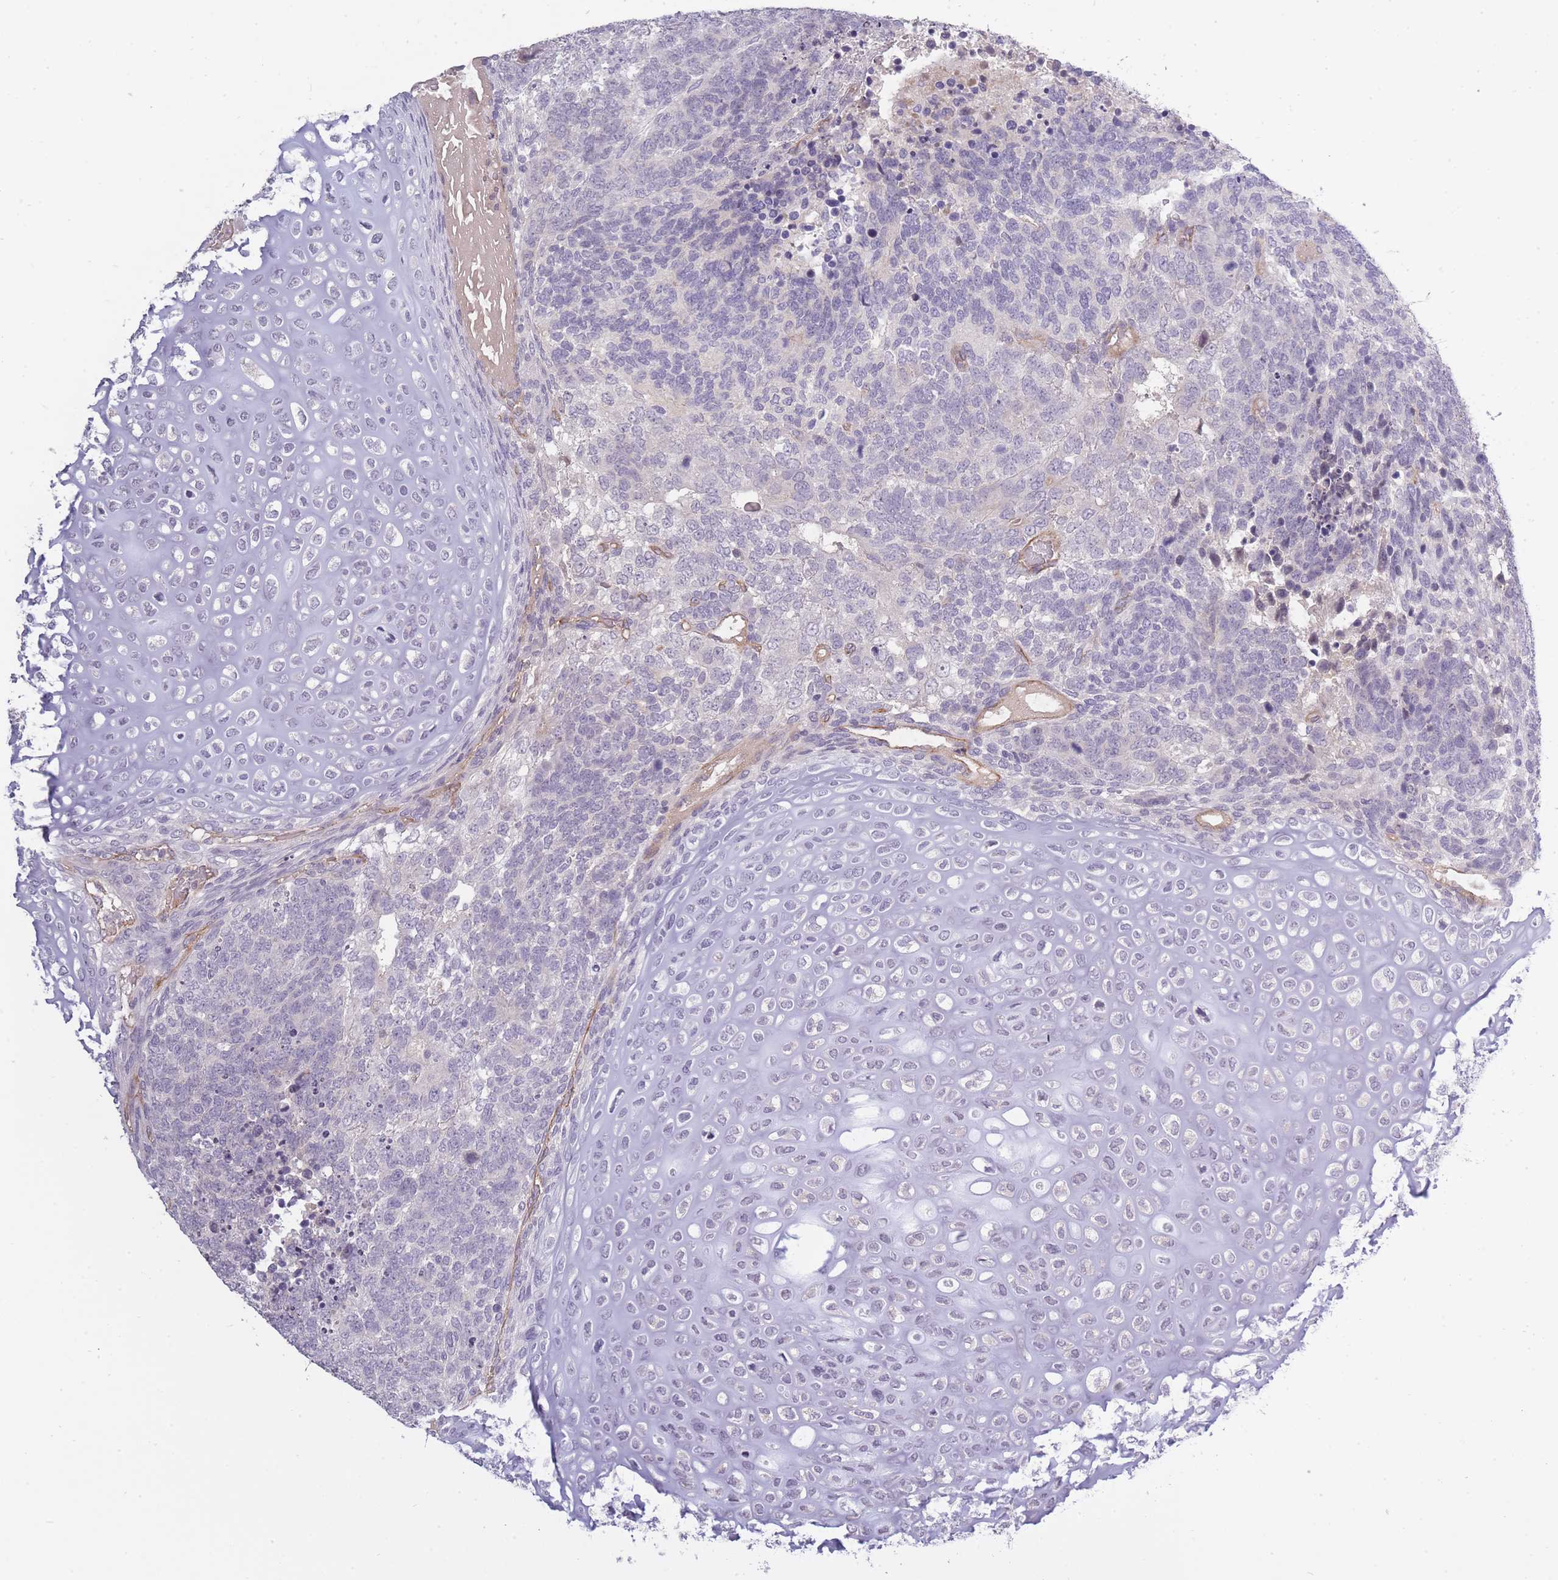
{"staining": {"intensity": "negative", "quantity": "none", "location": "none"}, "tissue": "testis cancer", "cell_type": "Tumor cells", "image_type": "cancer", "snomed": [{"axis": "morphology", "description": "Carcinoma, Embryonal, NOS"}, {"axis": "topography", "description": "Testis"}], "caption": "Image shows no significant protein expression in tumor cells of testis embryonal carcinoma.", "gene": "SLC8A2", "patient": {"sex": "male", "age": 23}}